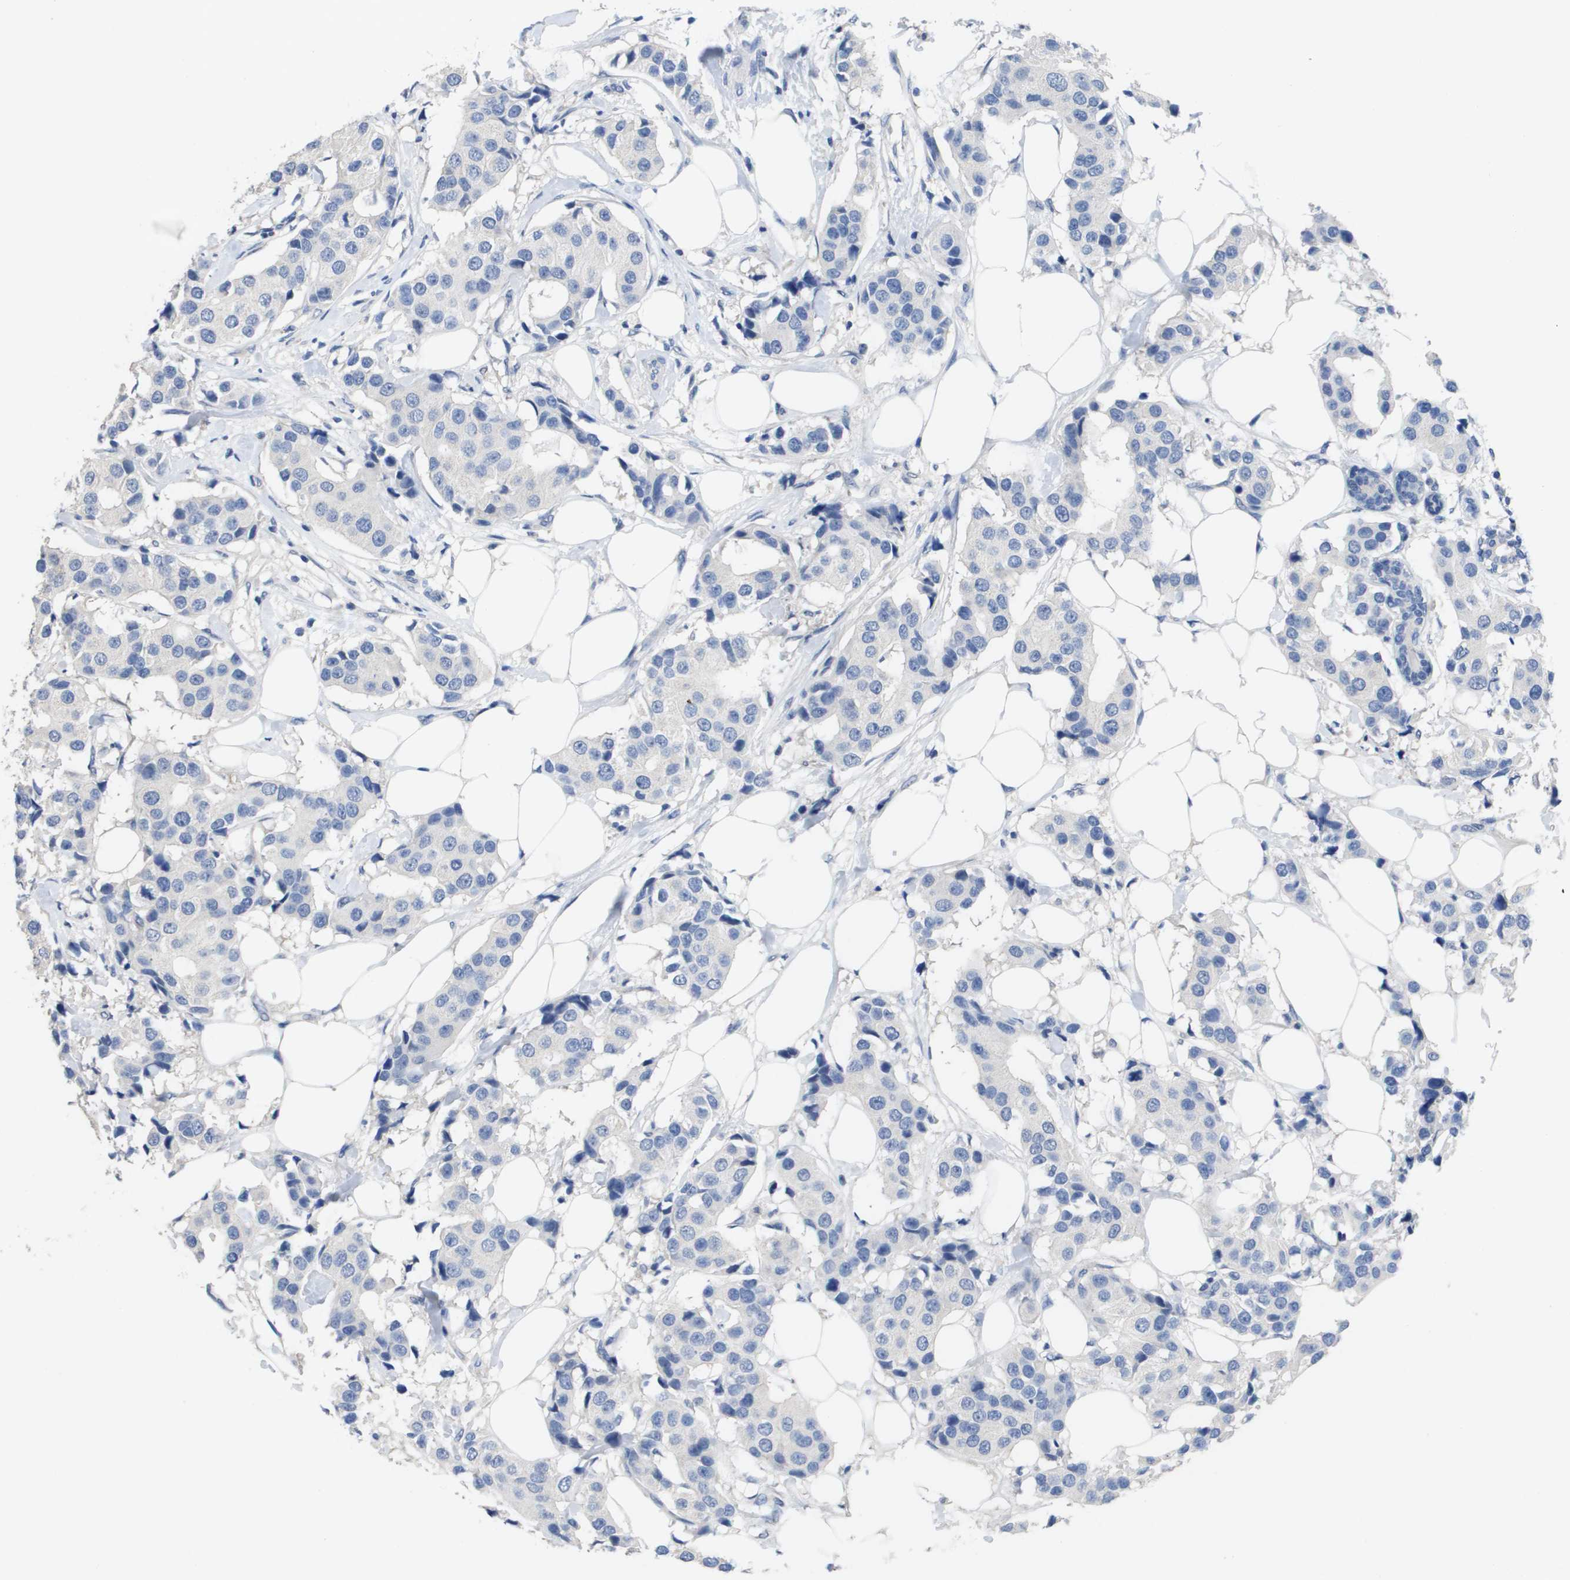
{"staining": {"intensity": "negative", "quantity": "none", "location": "none"}, "tissue": "breast cancer", "cell_type": "Tumor cells", "image_type": "cancer", "snomed": [{"axis": "morphology", "description": "Normal tissue, NOS"}, {"axis": "morphology", "description": "Duct carcinoma"}, {"axis": "topography", "description": "Breast"}], "caption": "Breast cancer was stained to show a protein in brown. There is no significant positivity in tumor cells.", "gene": "CA9", "patient": {"sex": "female", "age": 39}}